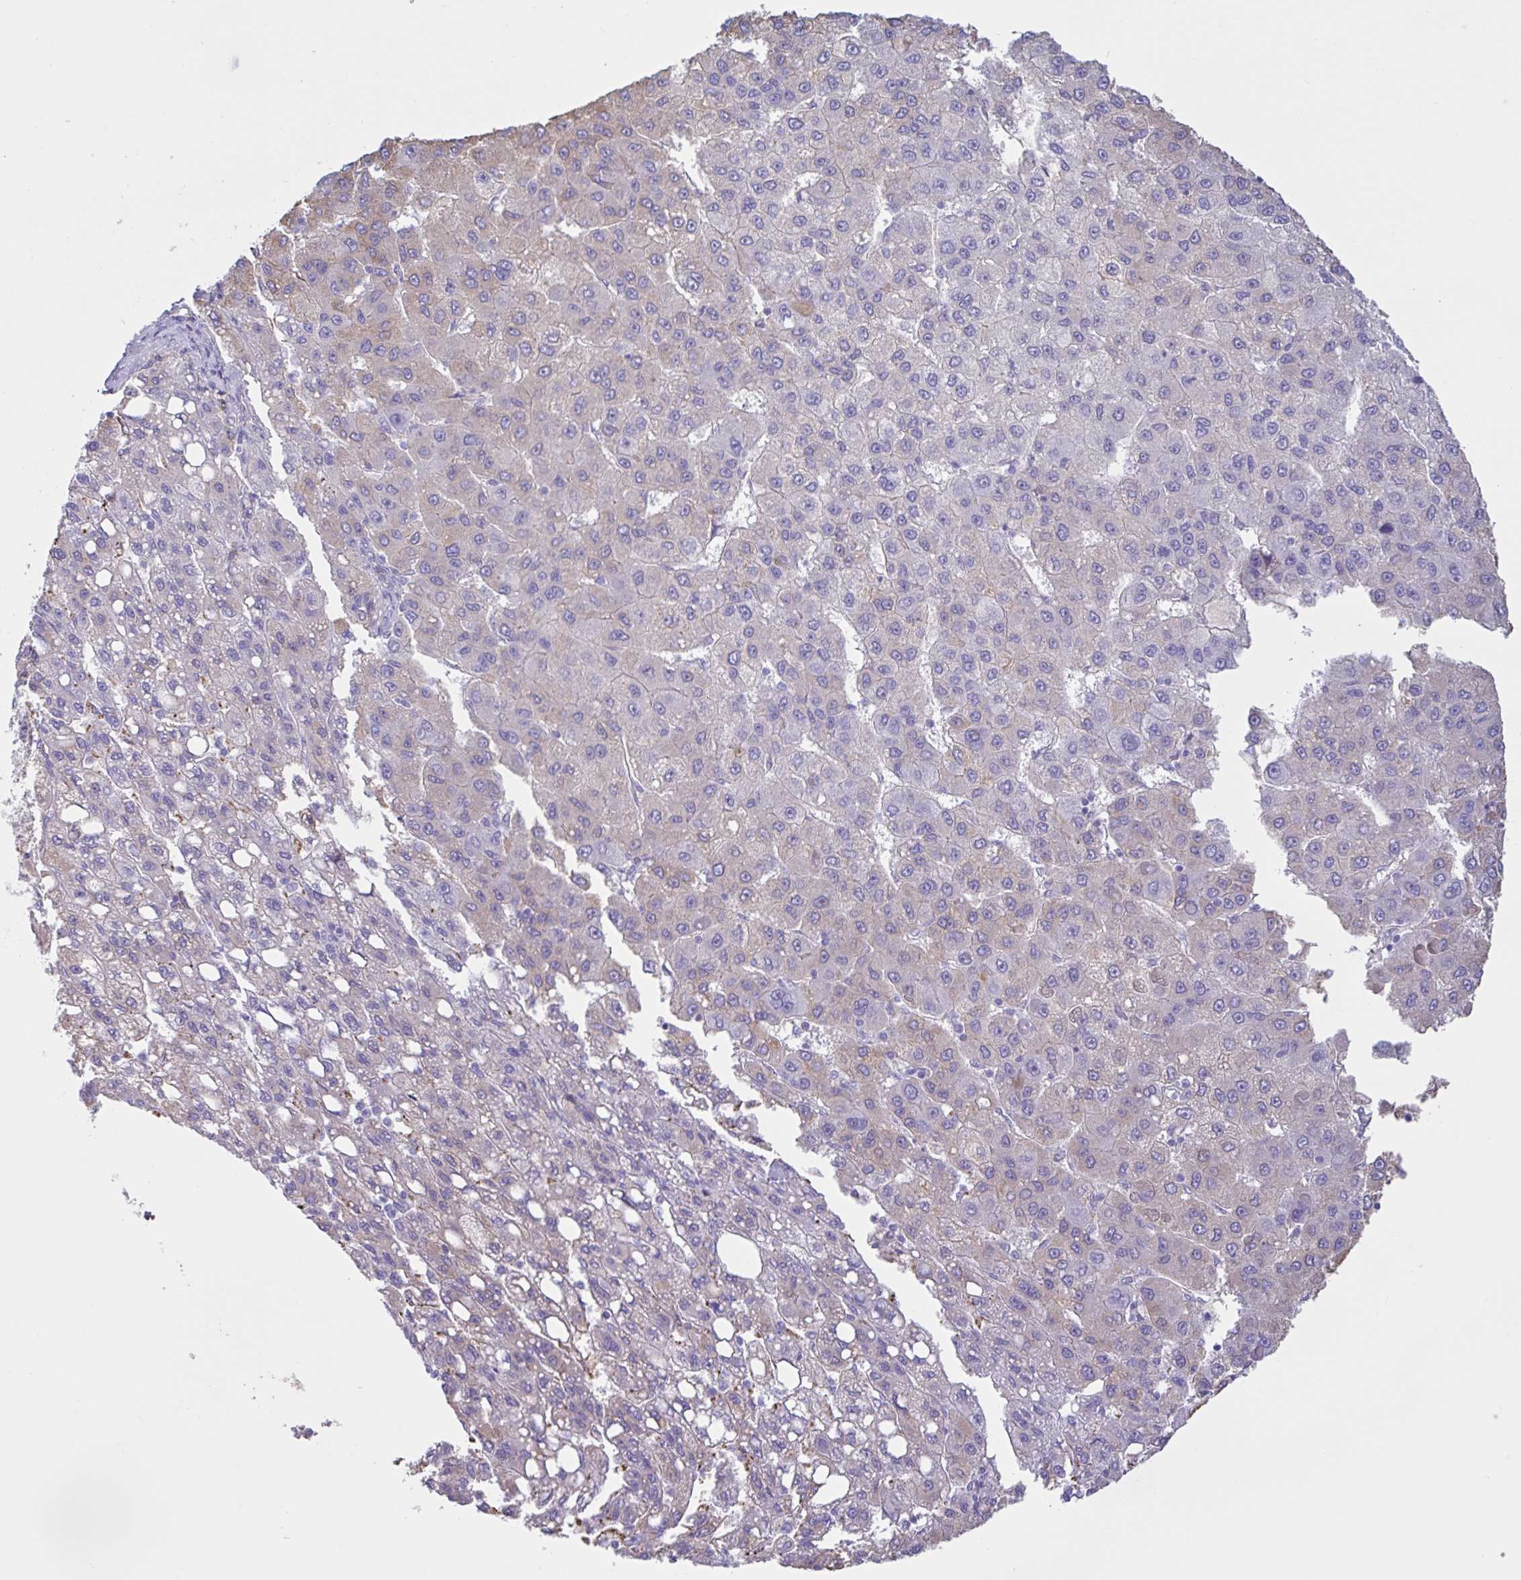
{"staining": {"intensity": "weak", "quantity": "<25%", "location": "cytoplasmic/membranous"}, "tissue": "liver cancer", "cell_type": "Tumor cells", "image_type": "cancer", "snomed": [{"axis": "morphology", "description": "Carcinoma, Hepatocellular, NOS"}, {"axis": "topography", "description": "Liver"}], "caption": "There is no significant positivity in tumor cells of liver cancer.", "gene": "LARGE2", "patient": {"sex": "female", "age": 82}}